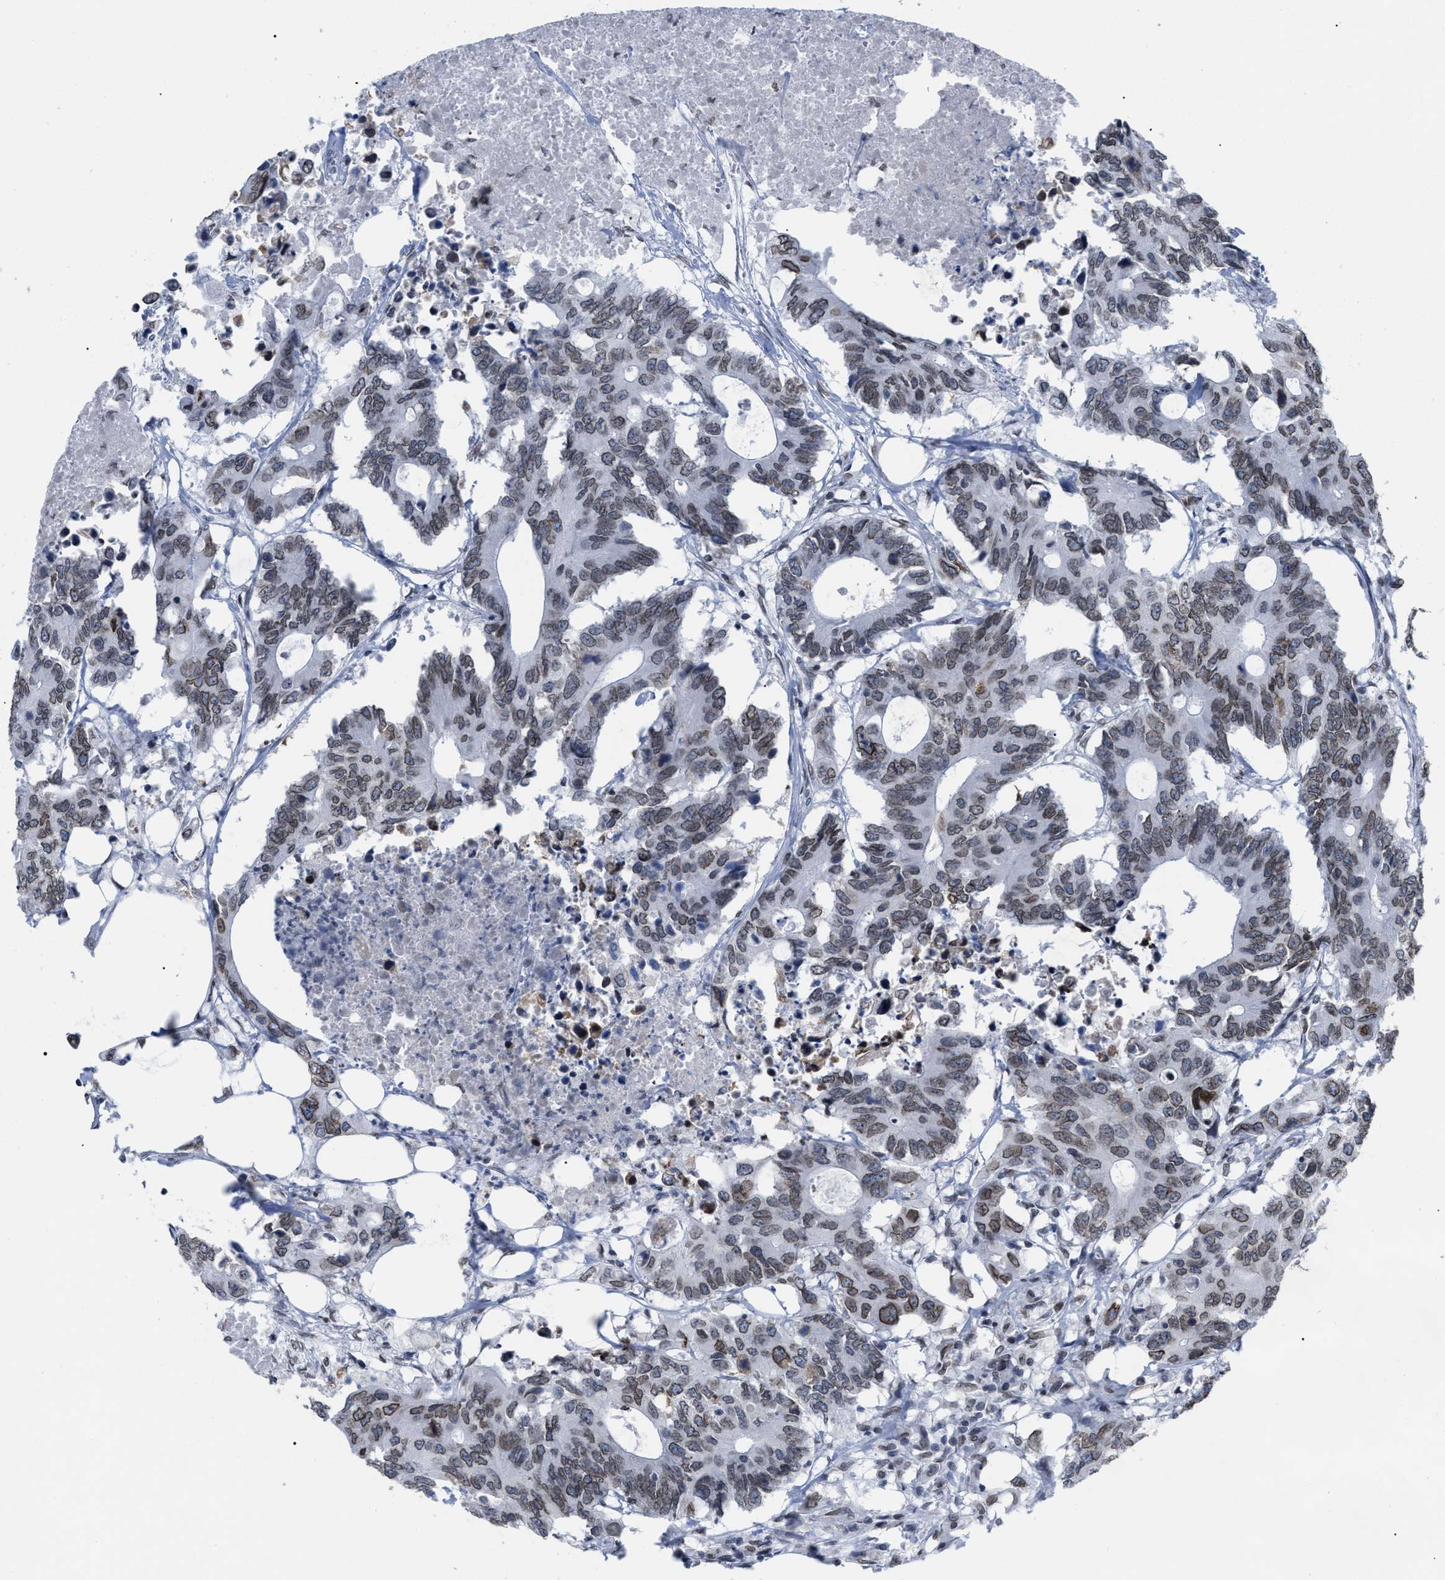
{"staining": {"intensity": "weak", "quantity": ">75%", "location": "cytoplasmic/membranous,nuclear"}, "tissue": "colorectal cancer", "cell_type": "Tumor cells", "image_type": "cancer", "snomed": [{"axis": "morphology", "description": "Adenocarcinoma, NOS"}, {"axis": "topography", "description": "Colon"}], "caption": "Tumor cells reveal low levels of weak cytoplasmic/membranous and nuclear staining in approximately >75% of cells in human colorectal cancer (adenocarcinoma). The staining was performed using DAB (3,3'-diaminobenzidine), with brown indicating positive protein expression. Nuclei are stained blue with hematoxylin.", "gene": "TPR", "patient": {"sex": "male", "age": 71}}